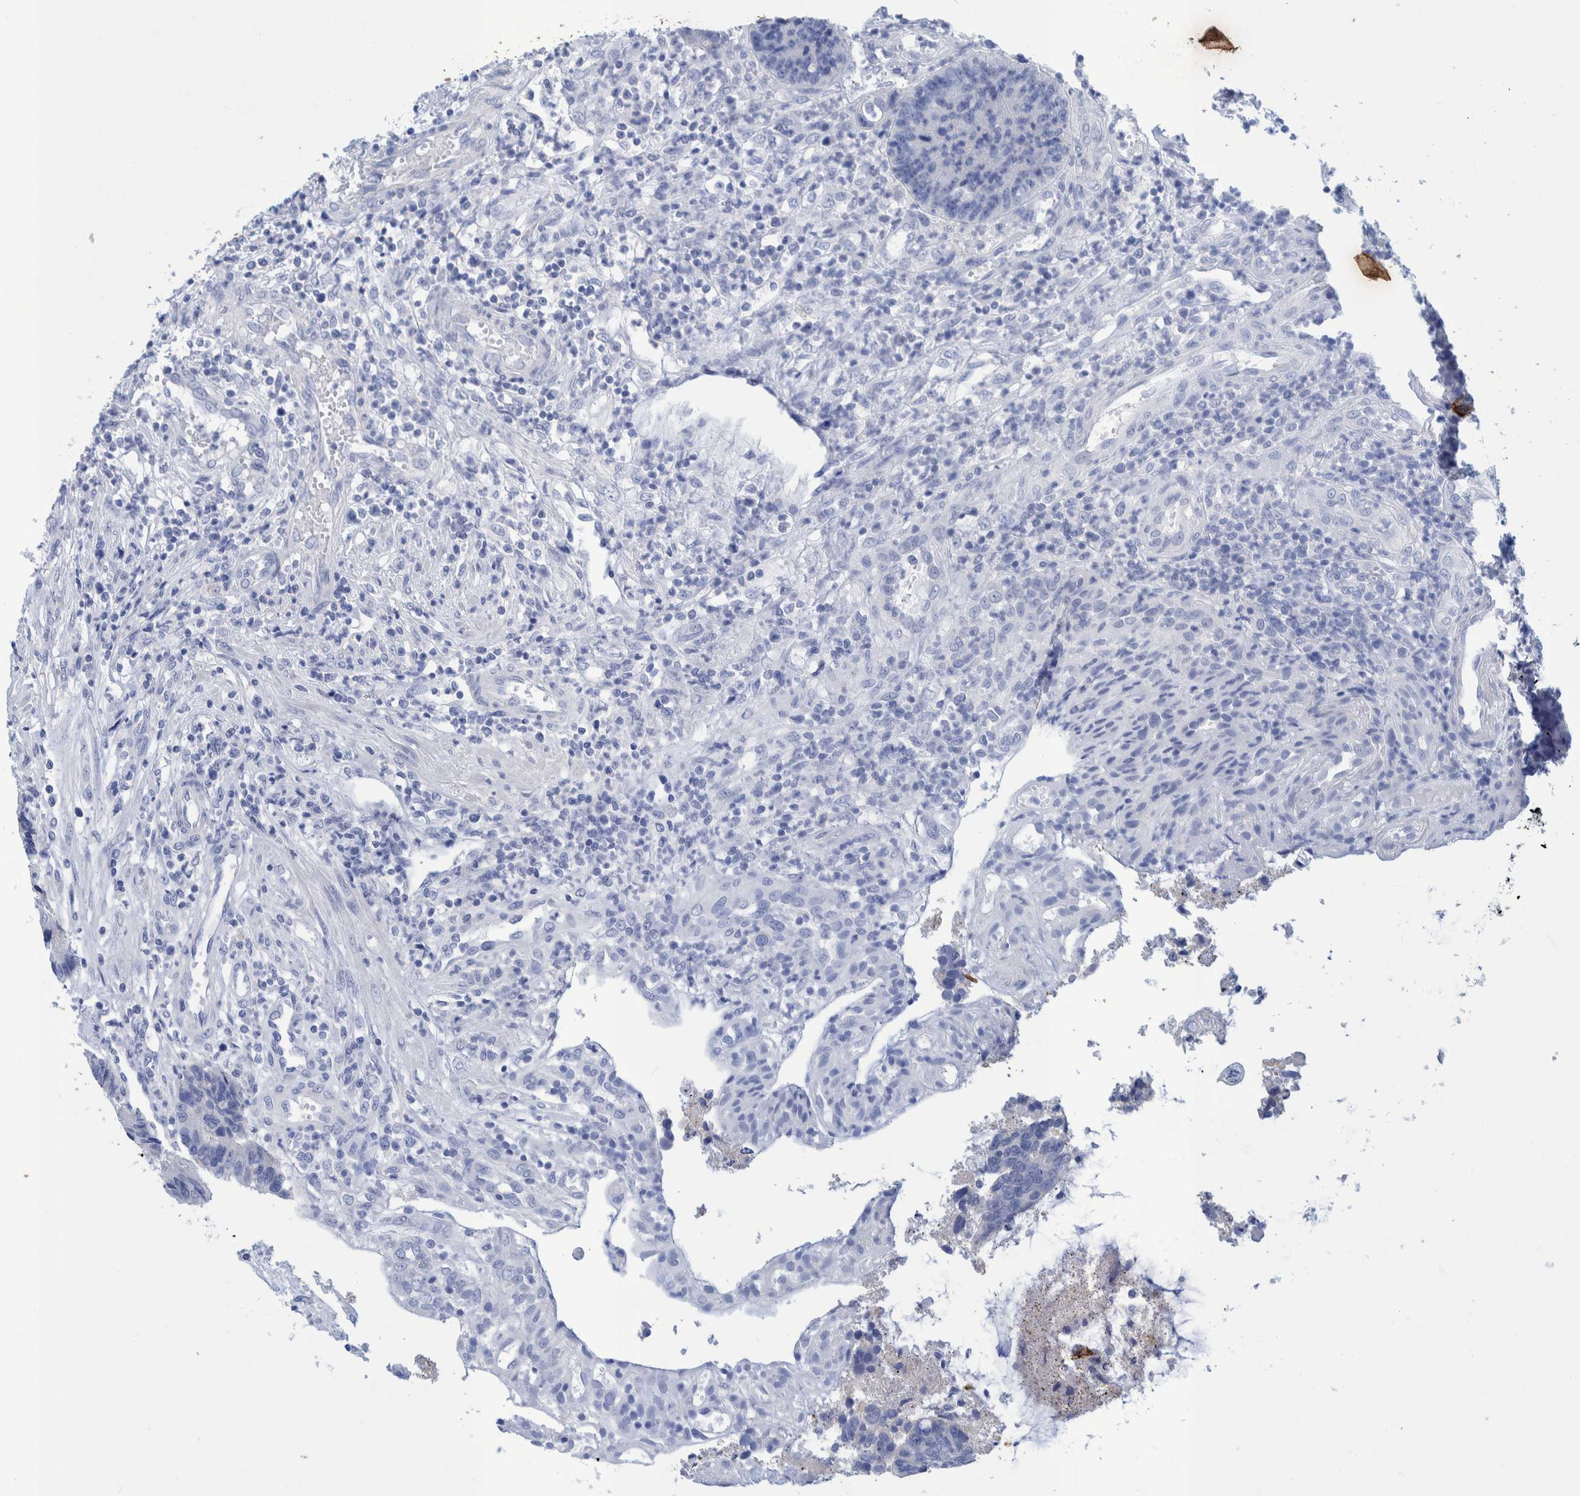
{"staining": {"intensity": "negative", "quantity": "none", "location": "none"}, "tissue": "colorectal cancer", "cell_type": "Tumor cells", "image_type": "cancer", "snomed": [{"axis": "morphology", "description": "Adenocarcinoma, NOS"}, {"axis": "topography", "description": "Rectum"}], "caption": "An IHC photomicrograph of colorectal cancer (adenocarcinoma) is shown. There is no staining in tumor cells of colorectal cancer (adenocarcinoma).", "gene": "PERP", "patient": {"sex": "male", "age": 84}}